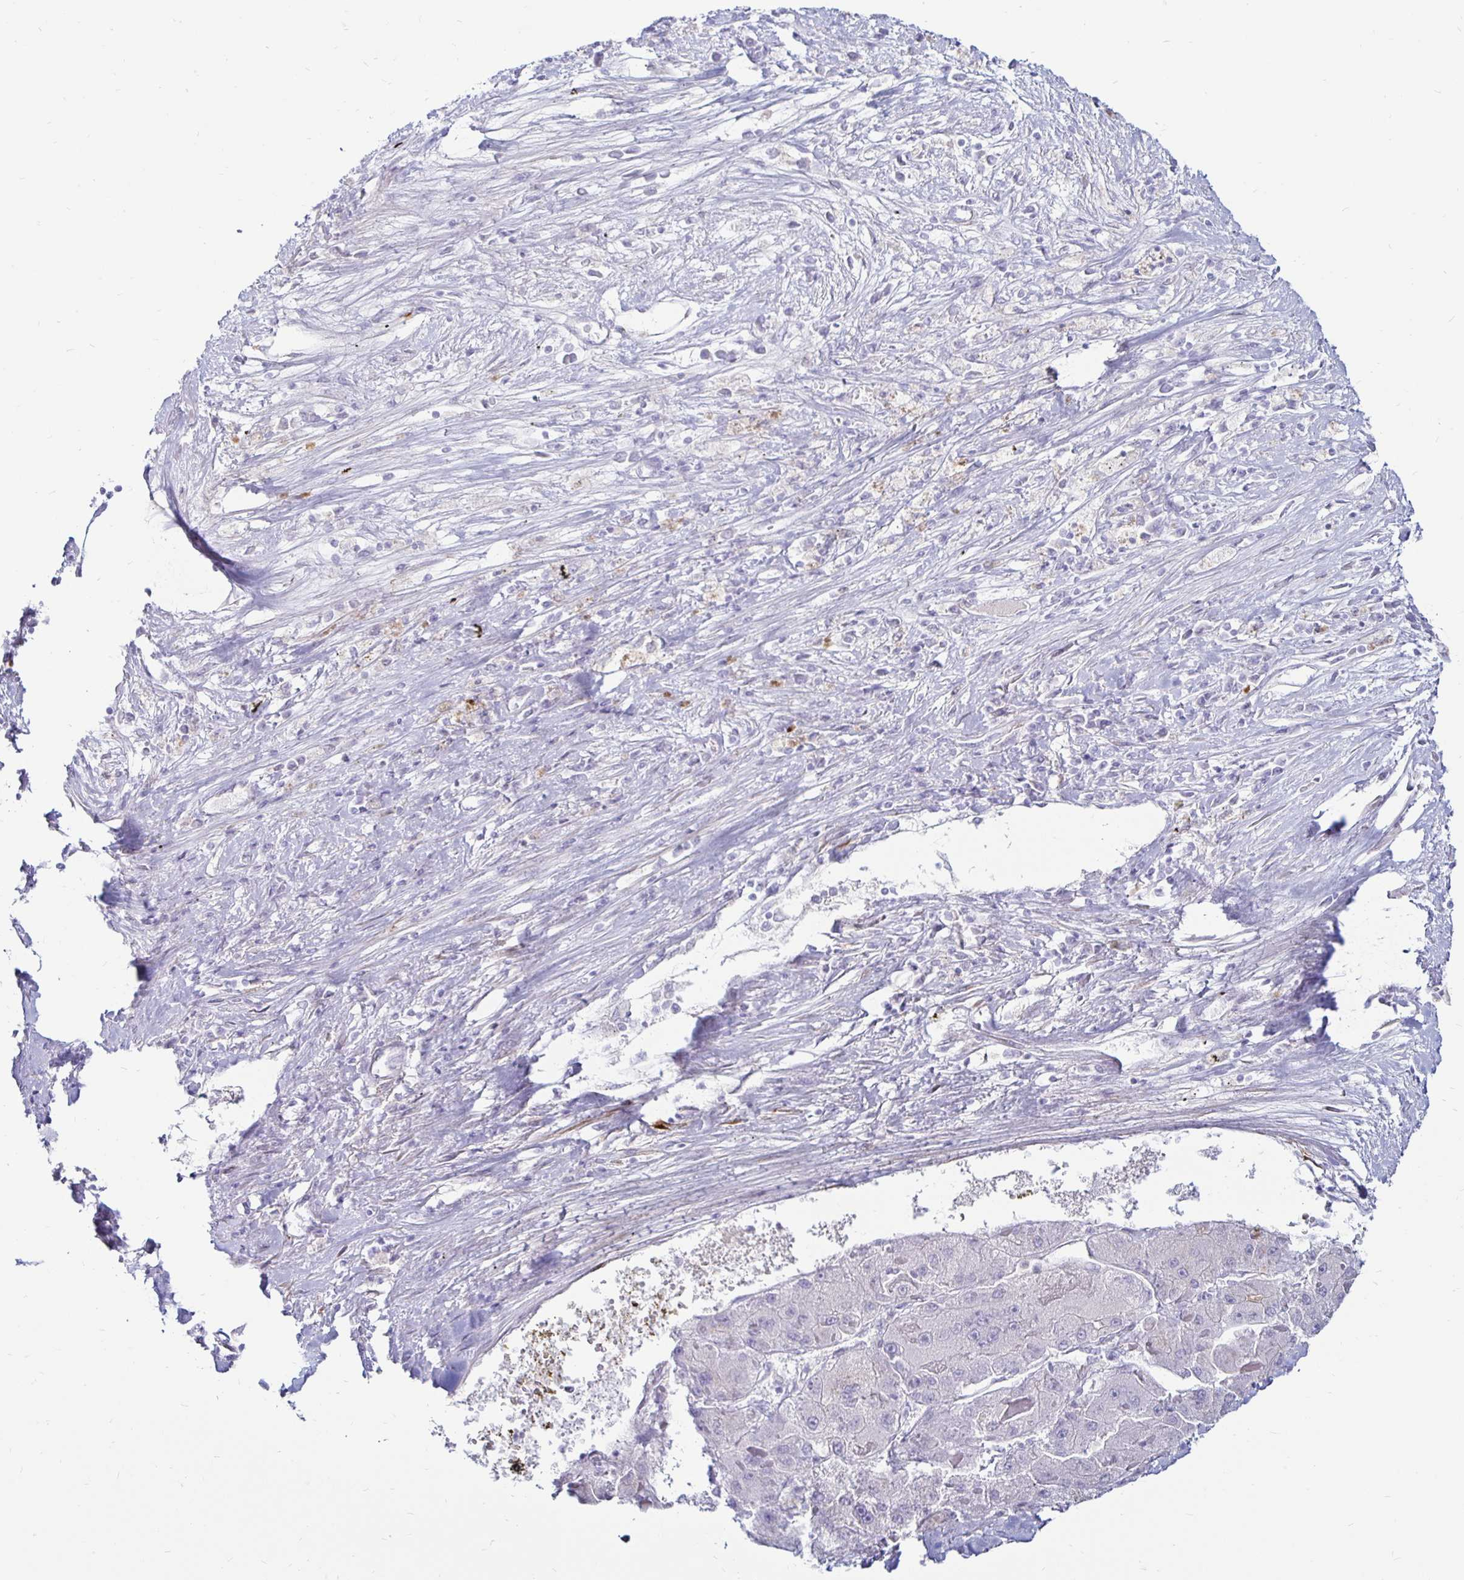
{"staining": {"intensity": "negative", "quantity": "none", "location": "none"}, "tissue": "liver cancer", "cell_type": "Tumor cells", "image_type": "cancer", "snomed": [{"axis": "morphology", "description": "Carcinoma, Hepatocellular, NOS"}, {"axis": "topography", "description": "Liver"}], "caption": "This is a micrograph of immunohistochemistry staining of hepatocellular carcinoma (liver), which shows no positivity in tumor cells.", "gene": "TIMP1", "patient": {"sex": "female", "age": 73}}